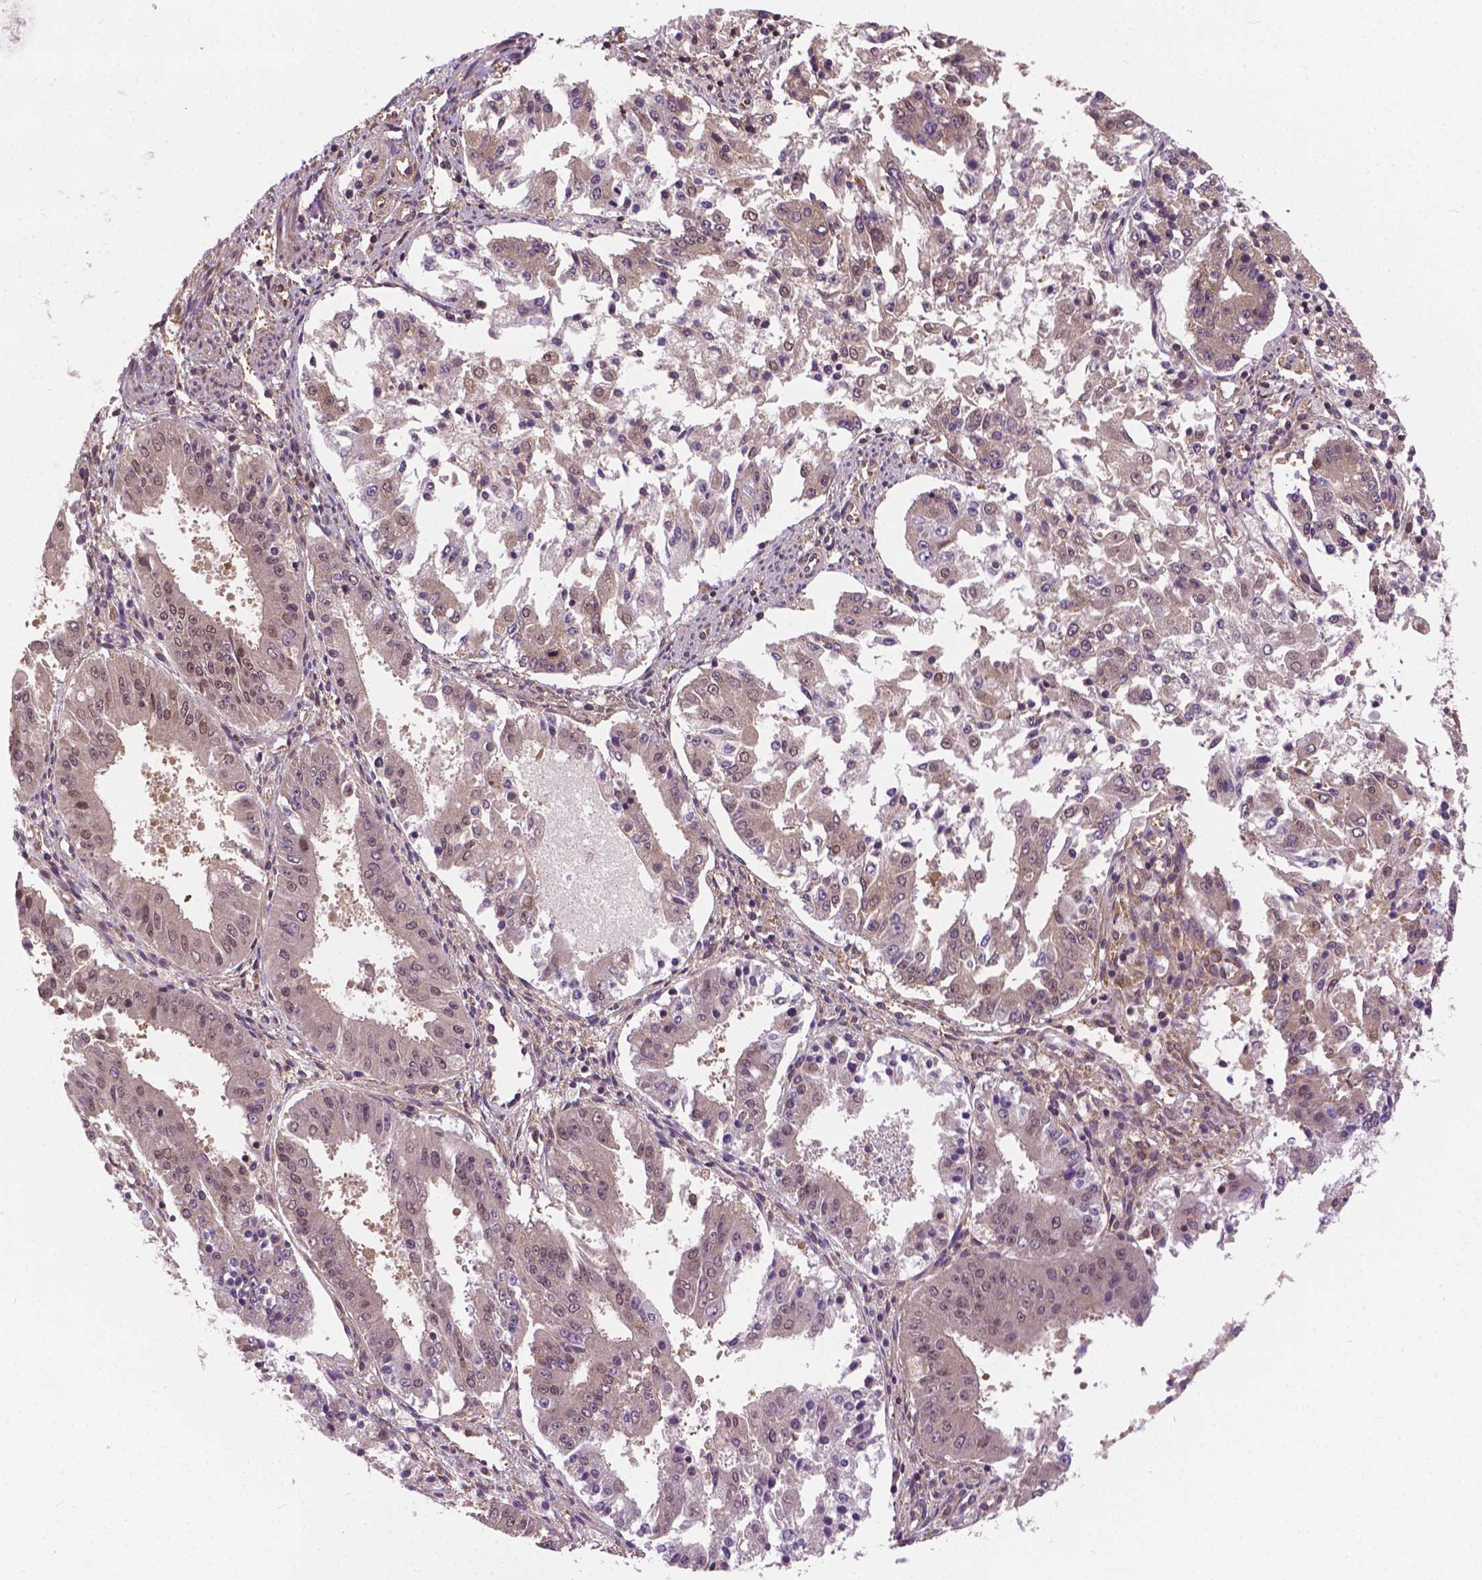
{"staining": {"intensity": "negative", "quantity": "none", "location": "none"}, "tissue": "ovarian cancer", "cell_type": "Tumor cells", "image_type": "cancer", "snomed": [{"axis": "morphology", "description": "Carcinoma, endometroid"}, {"axis": "topography", "description": "Ovary"}], "caption": "The IHC micrograph has no significant staining in tumor cells of ovarian endometroid carcinoma tissue.", "gene": "MZT1", "patient": {"sex": "female", "age": 42}}